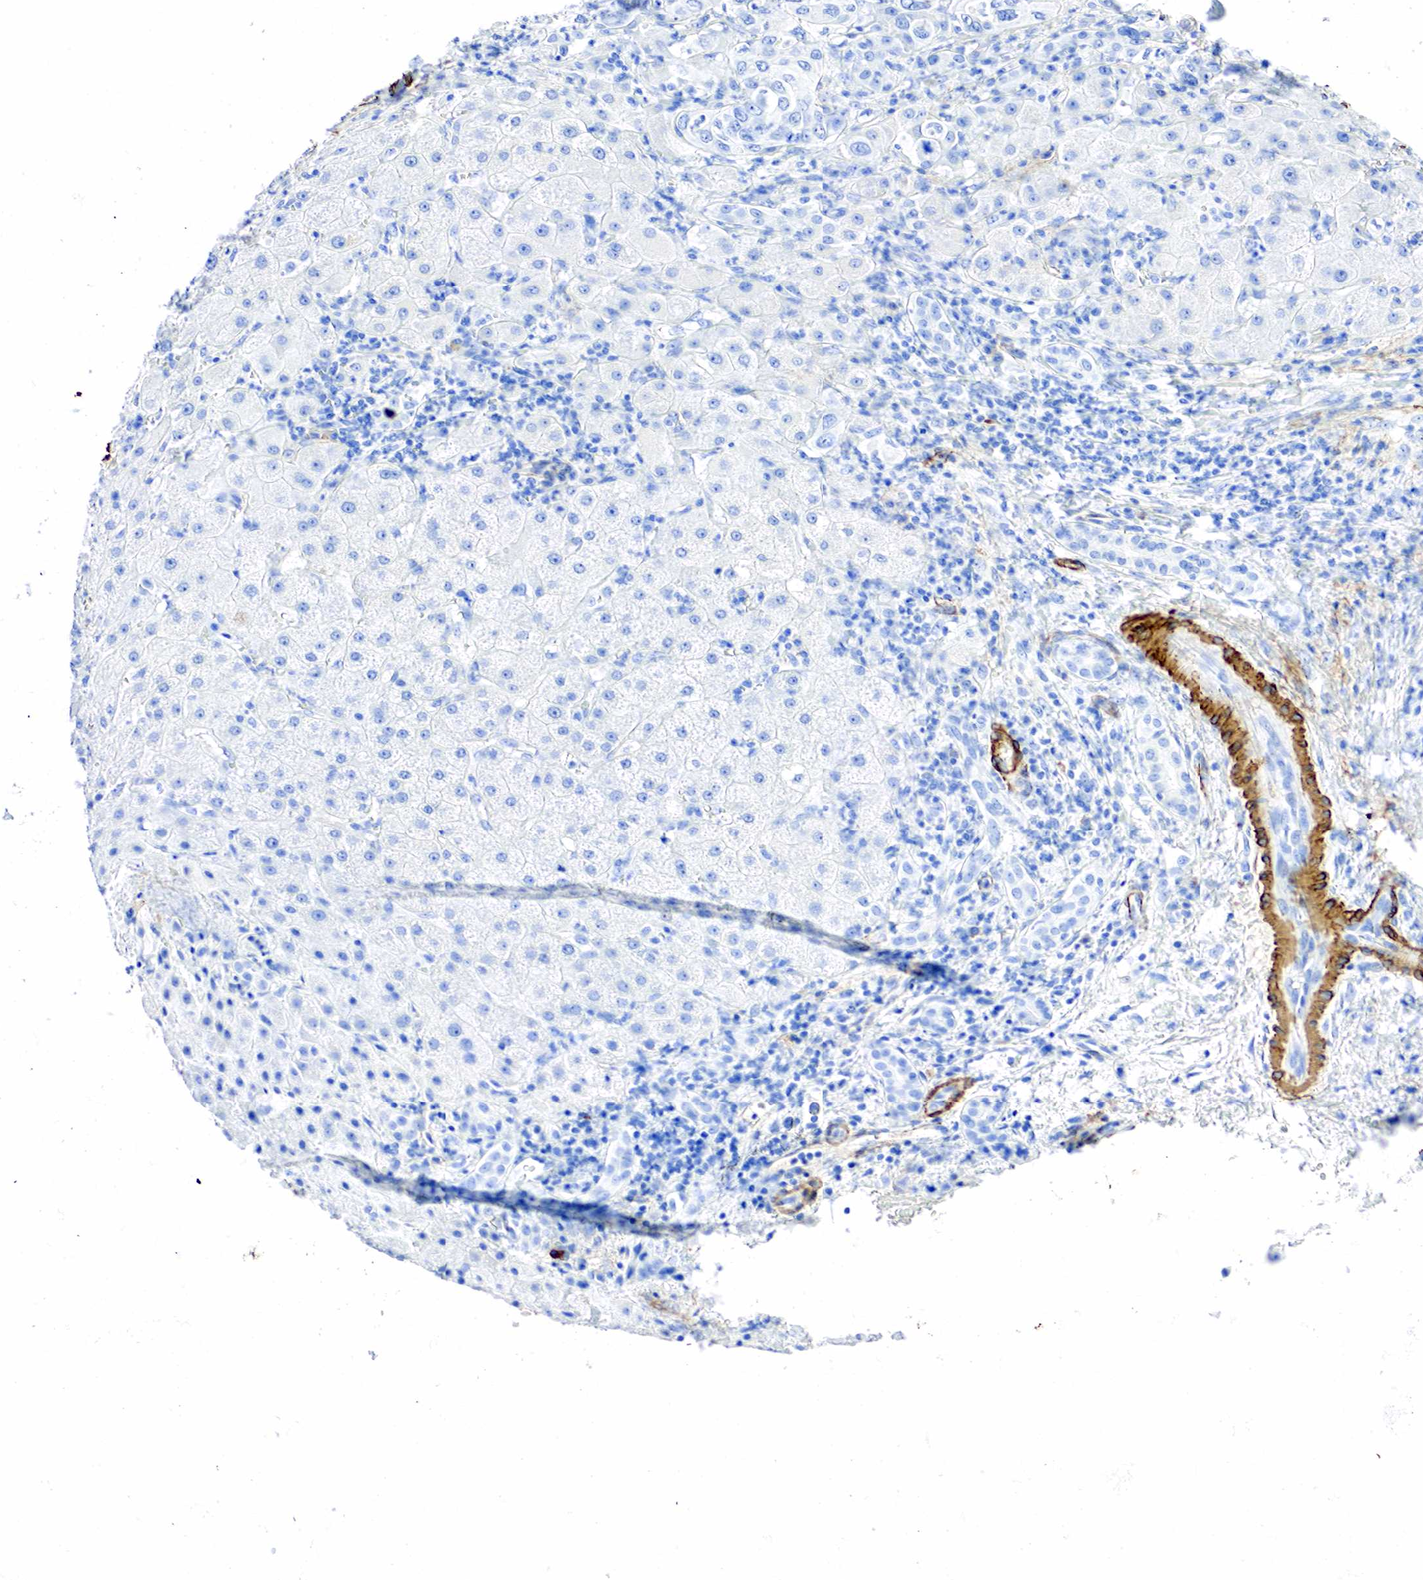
{"staining": {"intensity": "negative", "quantity": "none", "location": "none"}, "tissue": "stomach cancer", "cell_type": "Tumor cells", "image_type": "cancer", "snomed": [{"axis": "morphology", "description": "Adenocarcinoma, NOS"}, {"axis": "topography", "description": "Pancreas"}, {"axis": "topography", "description": "Stomach, upper"}], "caption": "Tumor cells are negative for brown protein staining in stomach adenocarcinoma.", "gene": "ACTA1", "patient": {"sex": "male", "age": 77}}